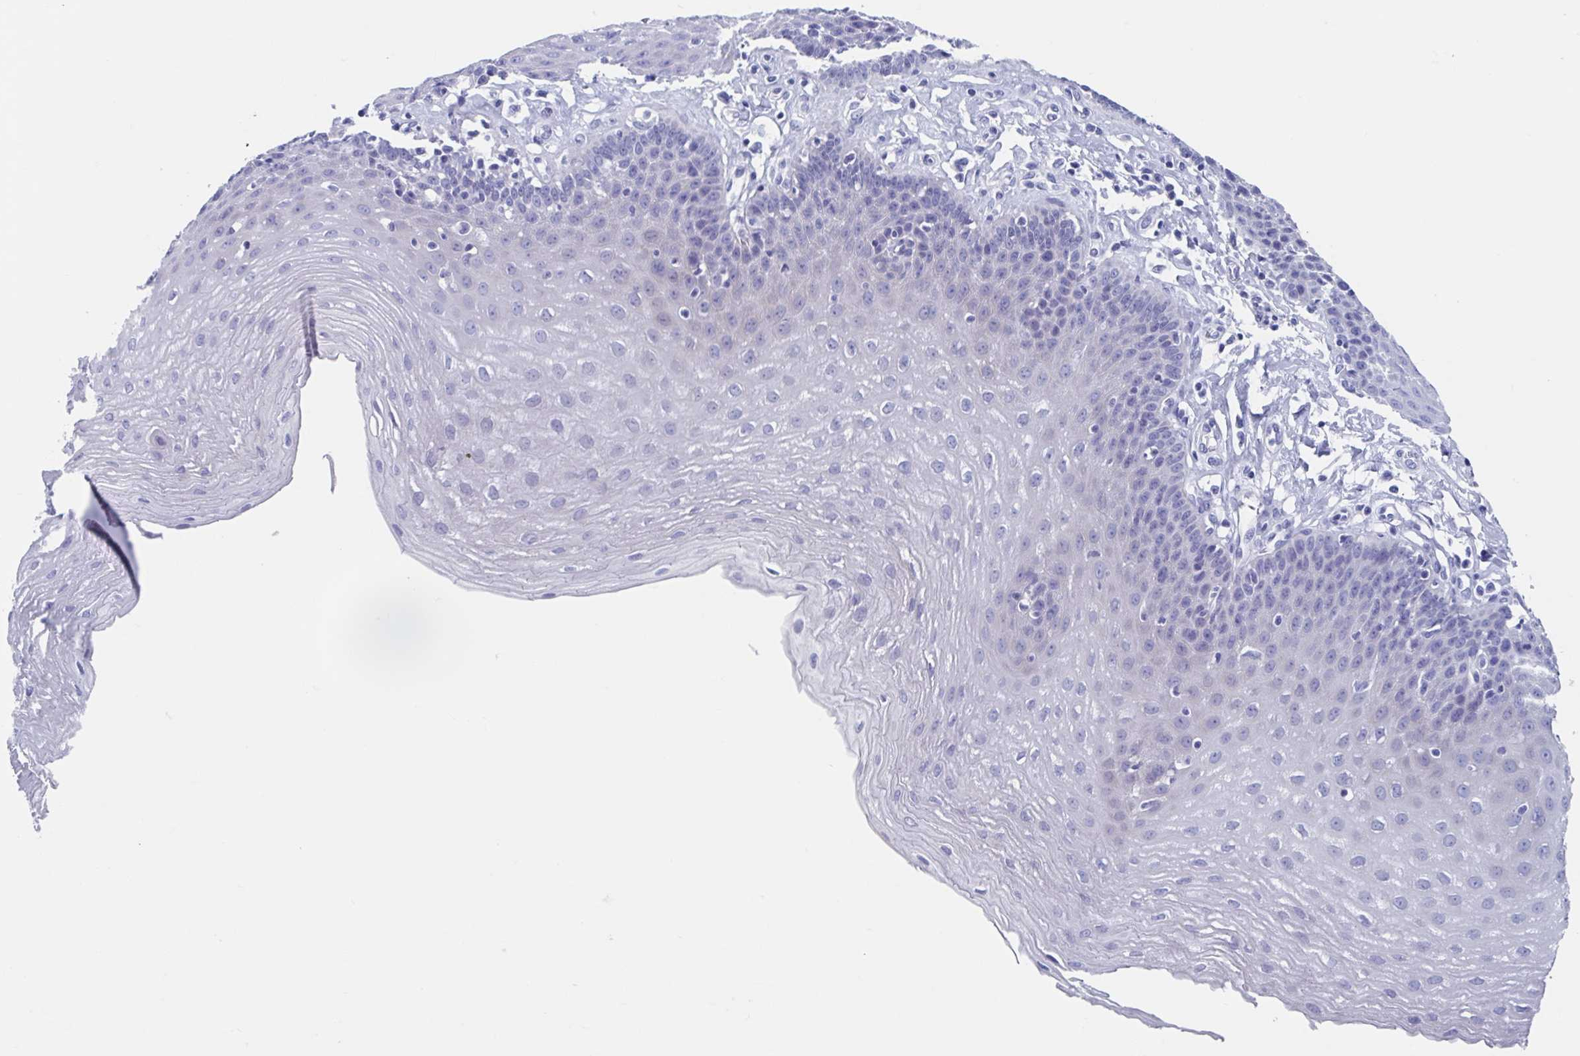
{"staining": {"intensity": "negative", "quantity": "none", "location": "none"}, "tissue": "esophagus", "cell_type": "Squamous epithelial cells", "image_type": "normal", "snomed": [{"axis": "morphology", "description": "Normal tissue, NOS"}, {"axis": "topography", "description": "Esophagus"}], "caption": "An image of human esophagus is negative for staining in squamous epithelial cells. (DAB IHC, high magnification).", "gene": "SHCBP1L", "patient": {"sex": "female", "age": 81}}